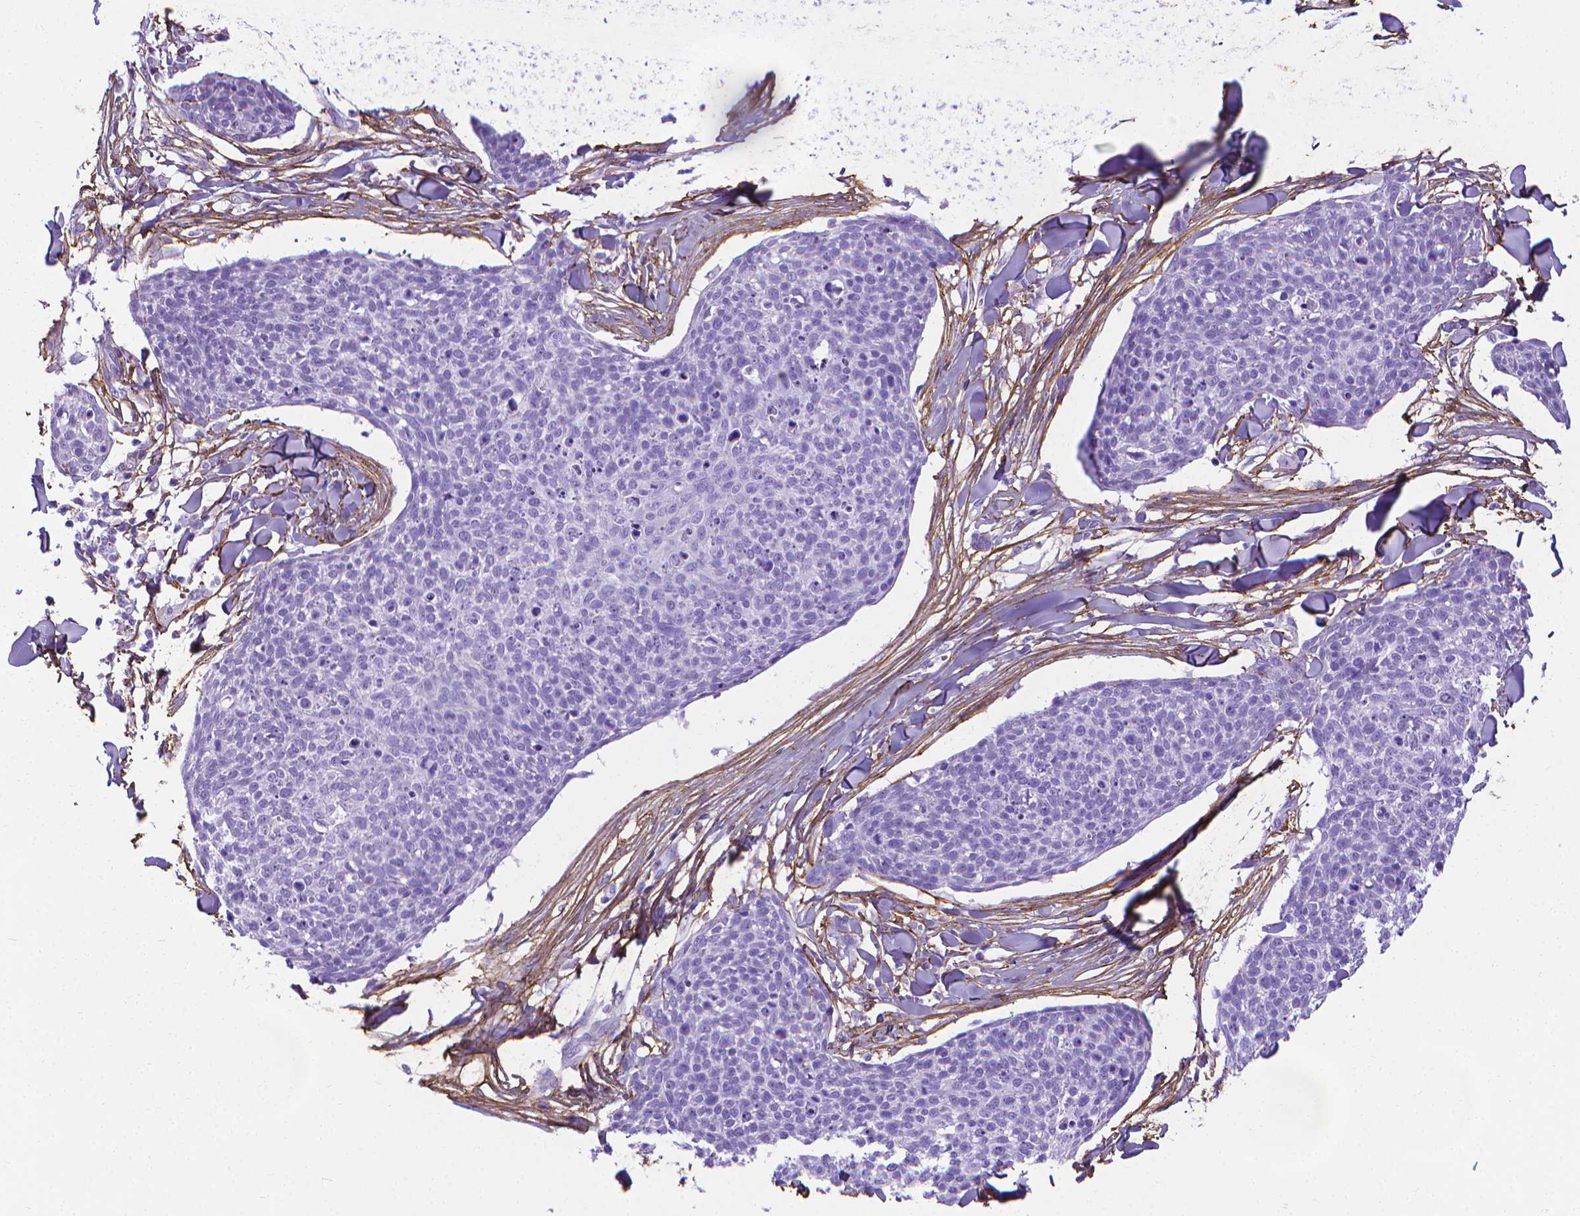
{"staining": {"intensity": "negative", "quantity": "none", "location": "none"}, "tissue": "skin cancer", "cell_type": "Tumor cells", "image_type": "cancer", "snomed": [{"axis": "morphology", "description": "Squamous cell carcinoma, NOS"}, {"axis": "topography", "description": "Skin"}, {"axis": "topography", "description": "Vulva"}], "caption": "The image demonstrates no significant staining in tumor cells of skin squamous cell carcinoma. Nuclei are stained in blue.", "gene": "MFAP2", "patient": {"sex": "female", "age": 75}}